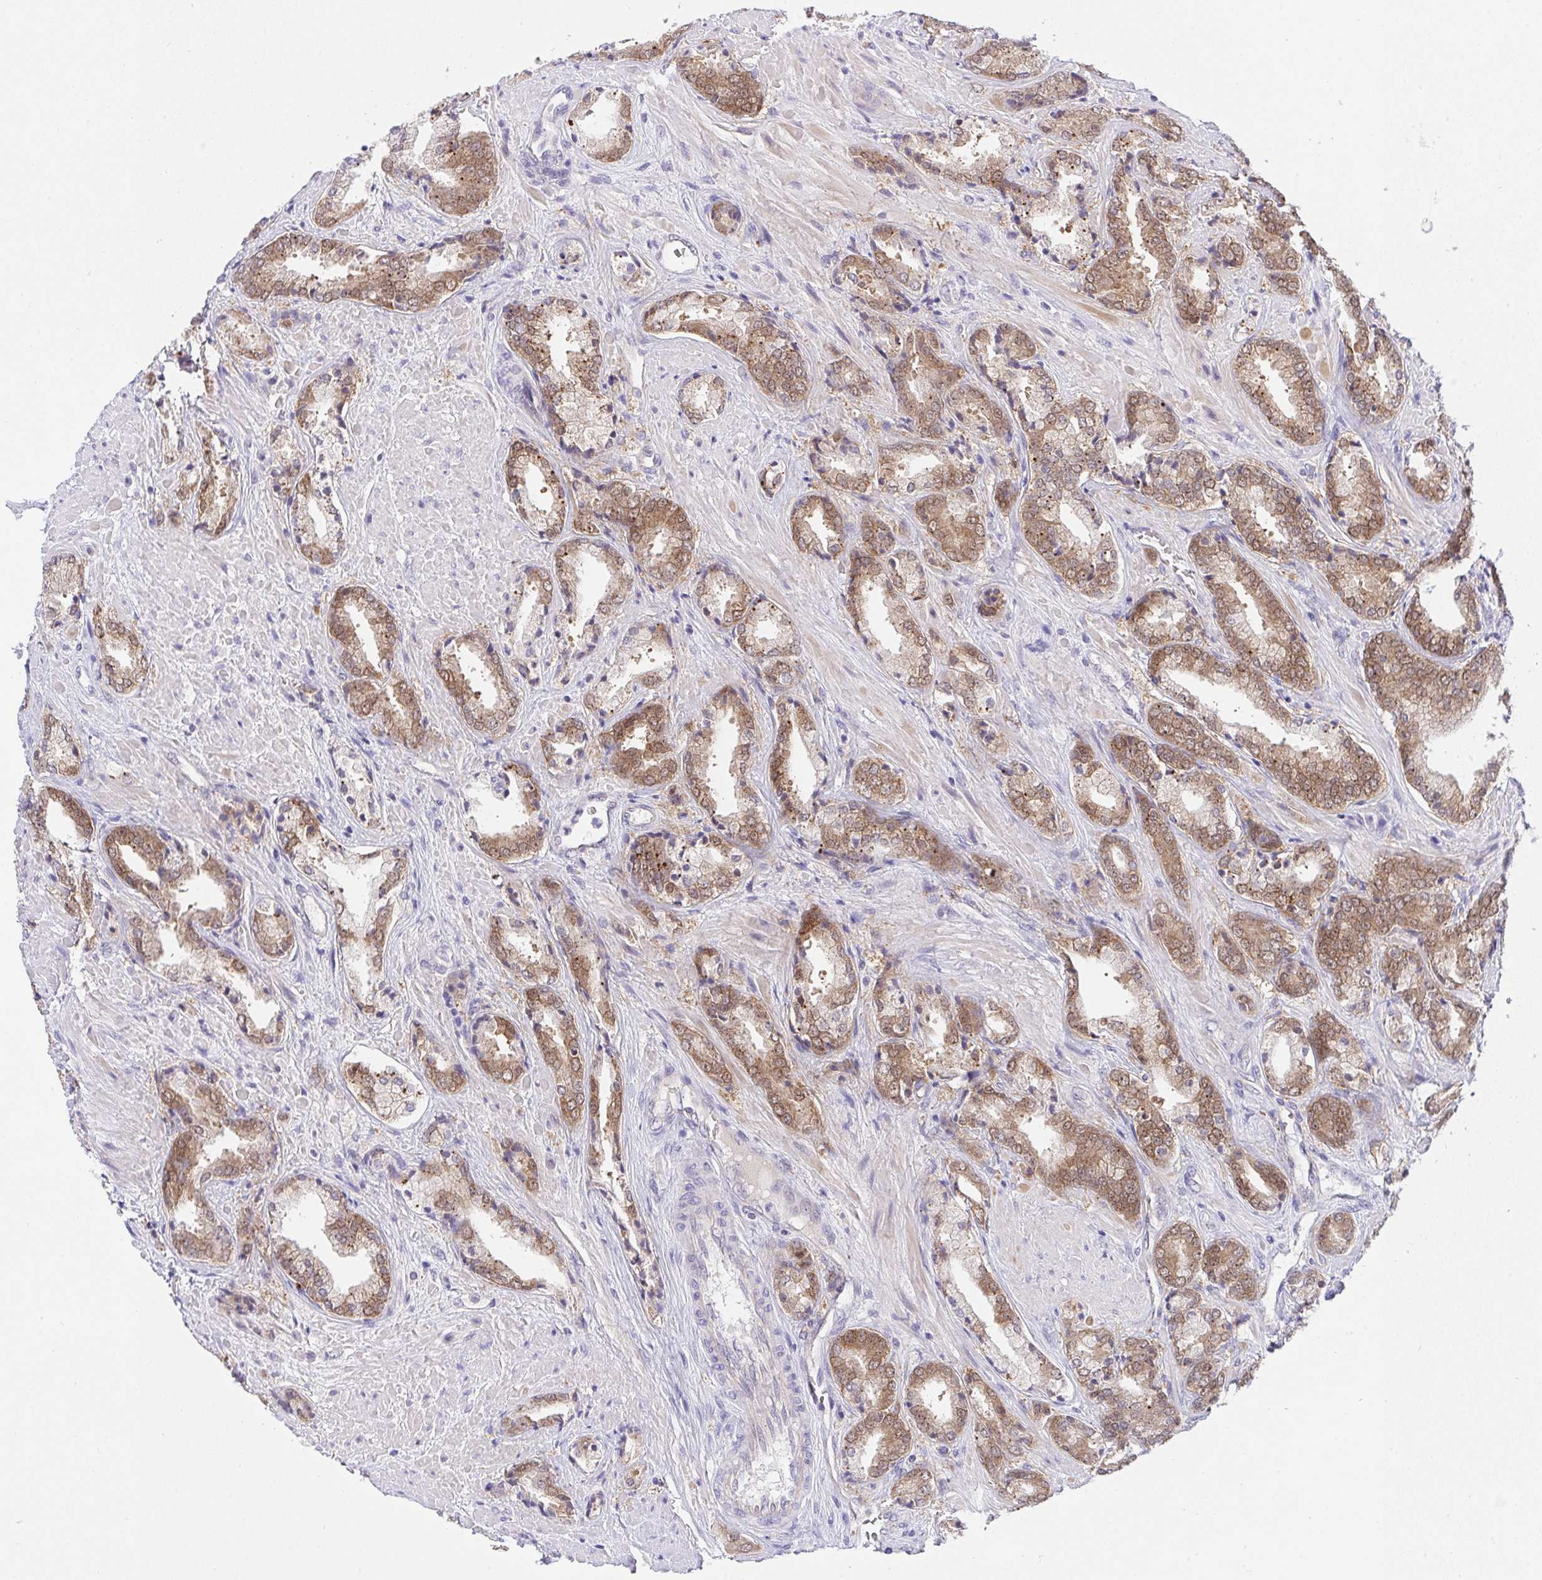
{"staining": {"intensity": "moderate", "quantity": ">75%", "location": "cytoplasmic/membranous,nuclear"}, "tissue": "prostate cancer", "cell_type": "Tumor cells", "image_type": "cancer", "snomed": [{"axis": "morphology", "description": "Adenocarcinoma, High grade"}, {"axis": "topography", "description": "Prostate"}], "caption": "Brown immunohistochemical staining in human prostate cancer (adenocarcinoma (high-grade)) displays moderate cytoplasmic/membranous and nuclear positivity in approximately >75% of tumor cells. The staining was performed using DAB to visualize the protein expression in brown, while the nuclei were stained in blue with hematoxylin (Magnification: 20x).", "gene": "HOXD12", "patient": {"sex": "male", "age": 56}}